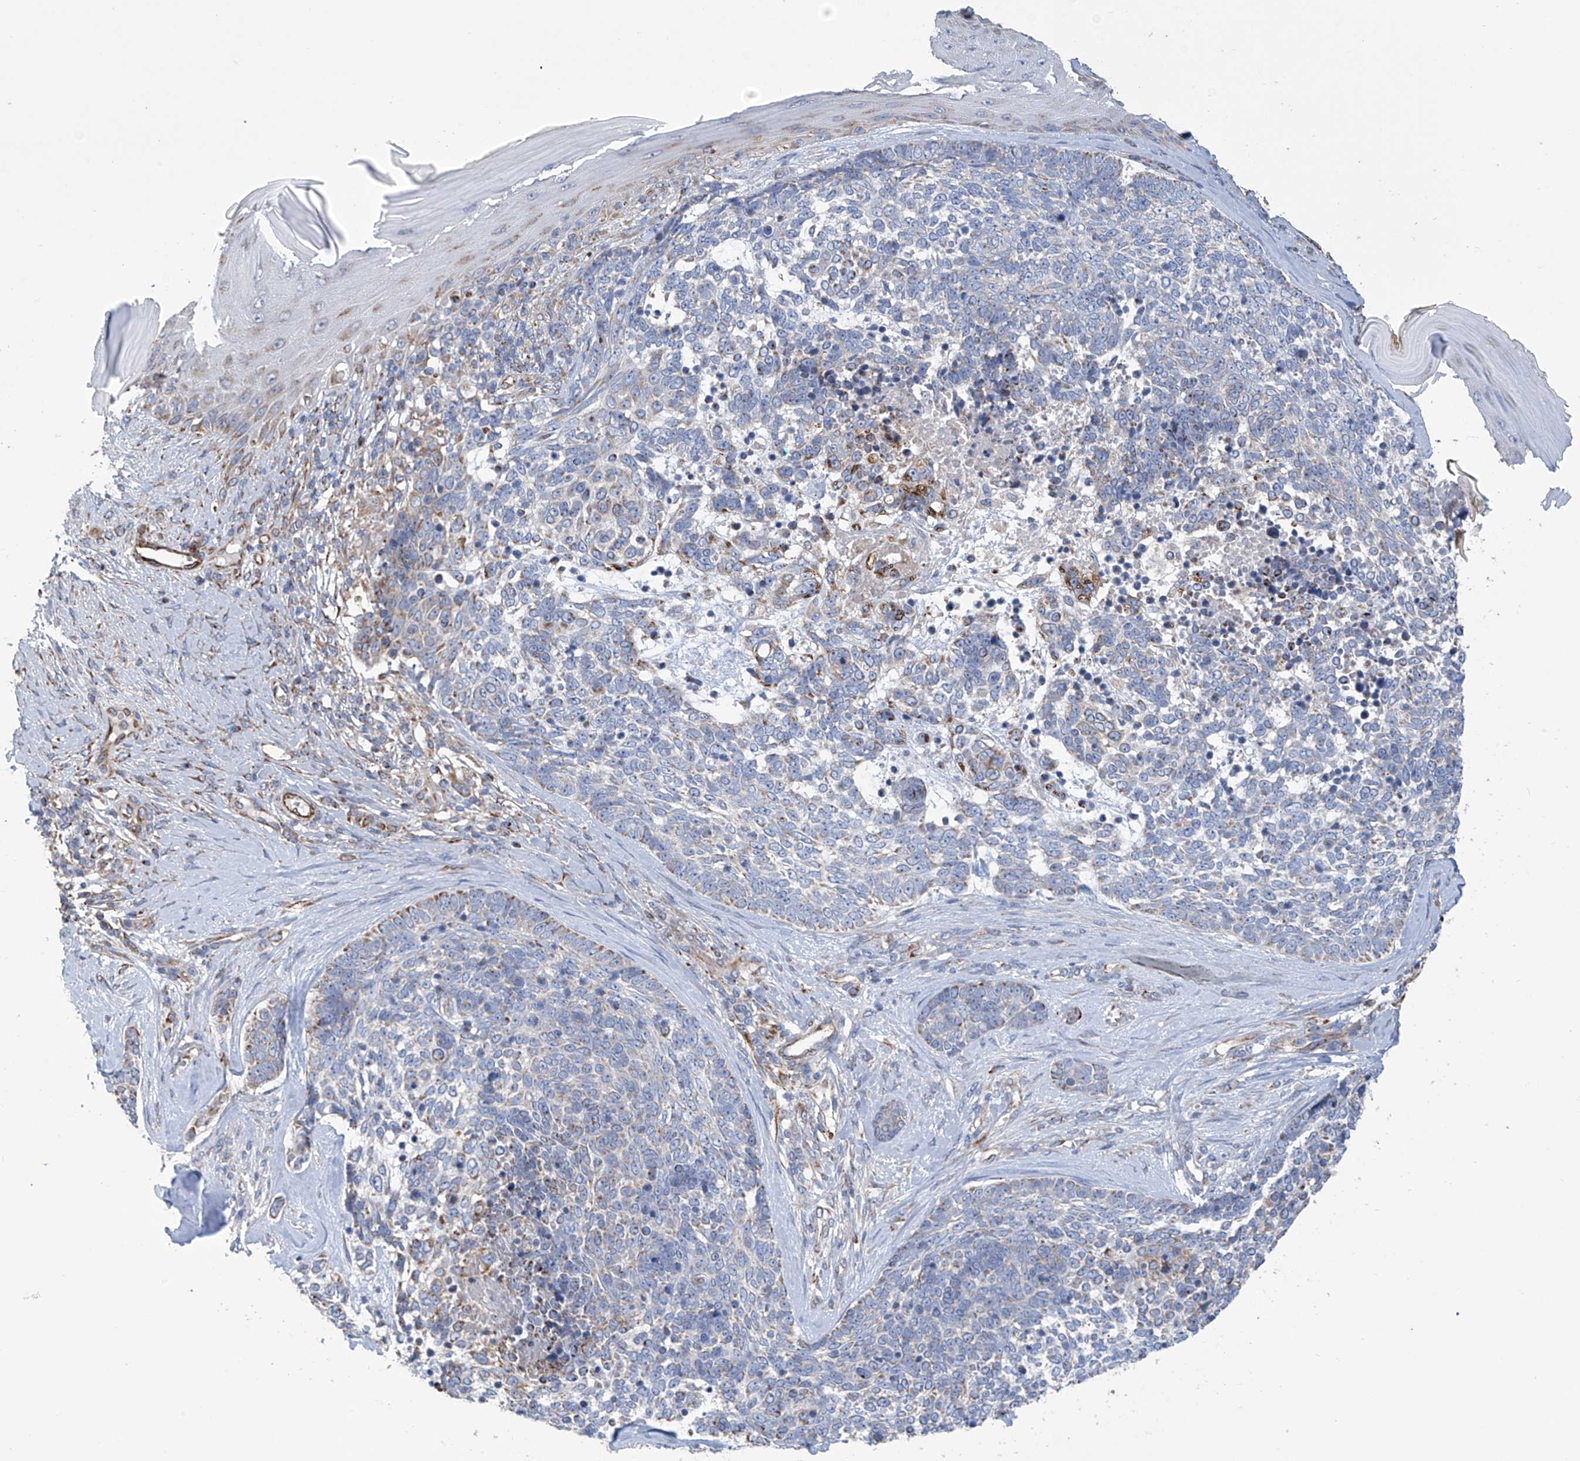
{"staining": {"intensity": "weak", "quantity": "<25%", "location": "cytoplasmic/membranous"}, "tissue": "skin cancer", "cell_type": "Tumor cells", "image_type": "cancer", "snomed": [{"axis": "morphology", "description": "Basal cell carcinoma"}, {"axis": "topography", "description": "Skin"}], "caption": "Immunohistochemical staining of human basal cell carcinoma (skin) displays no significant expression in tumor cells.", "gene": "EIF5B", "patient": {"sex": "female", "age": 81}}